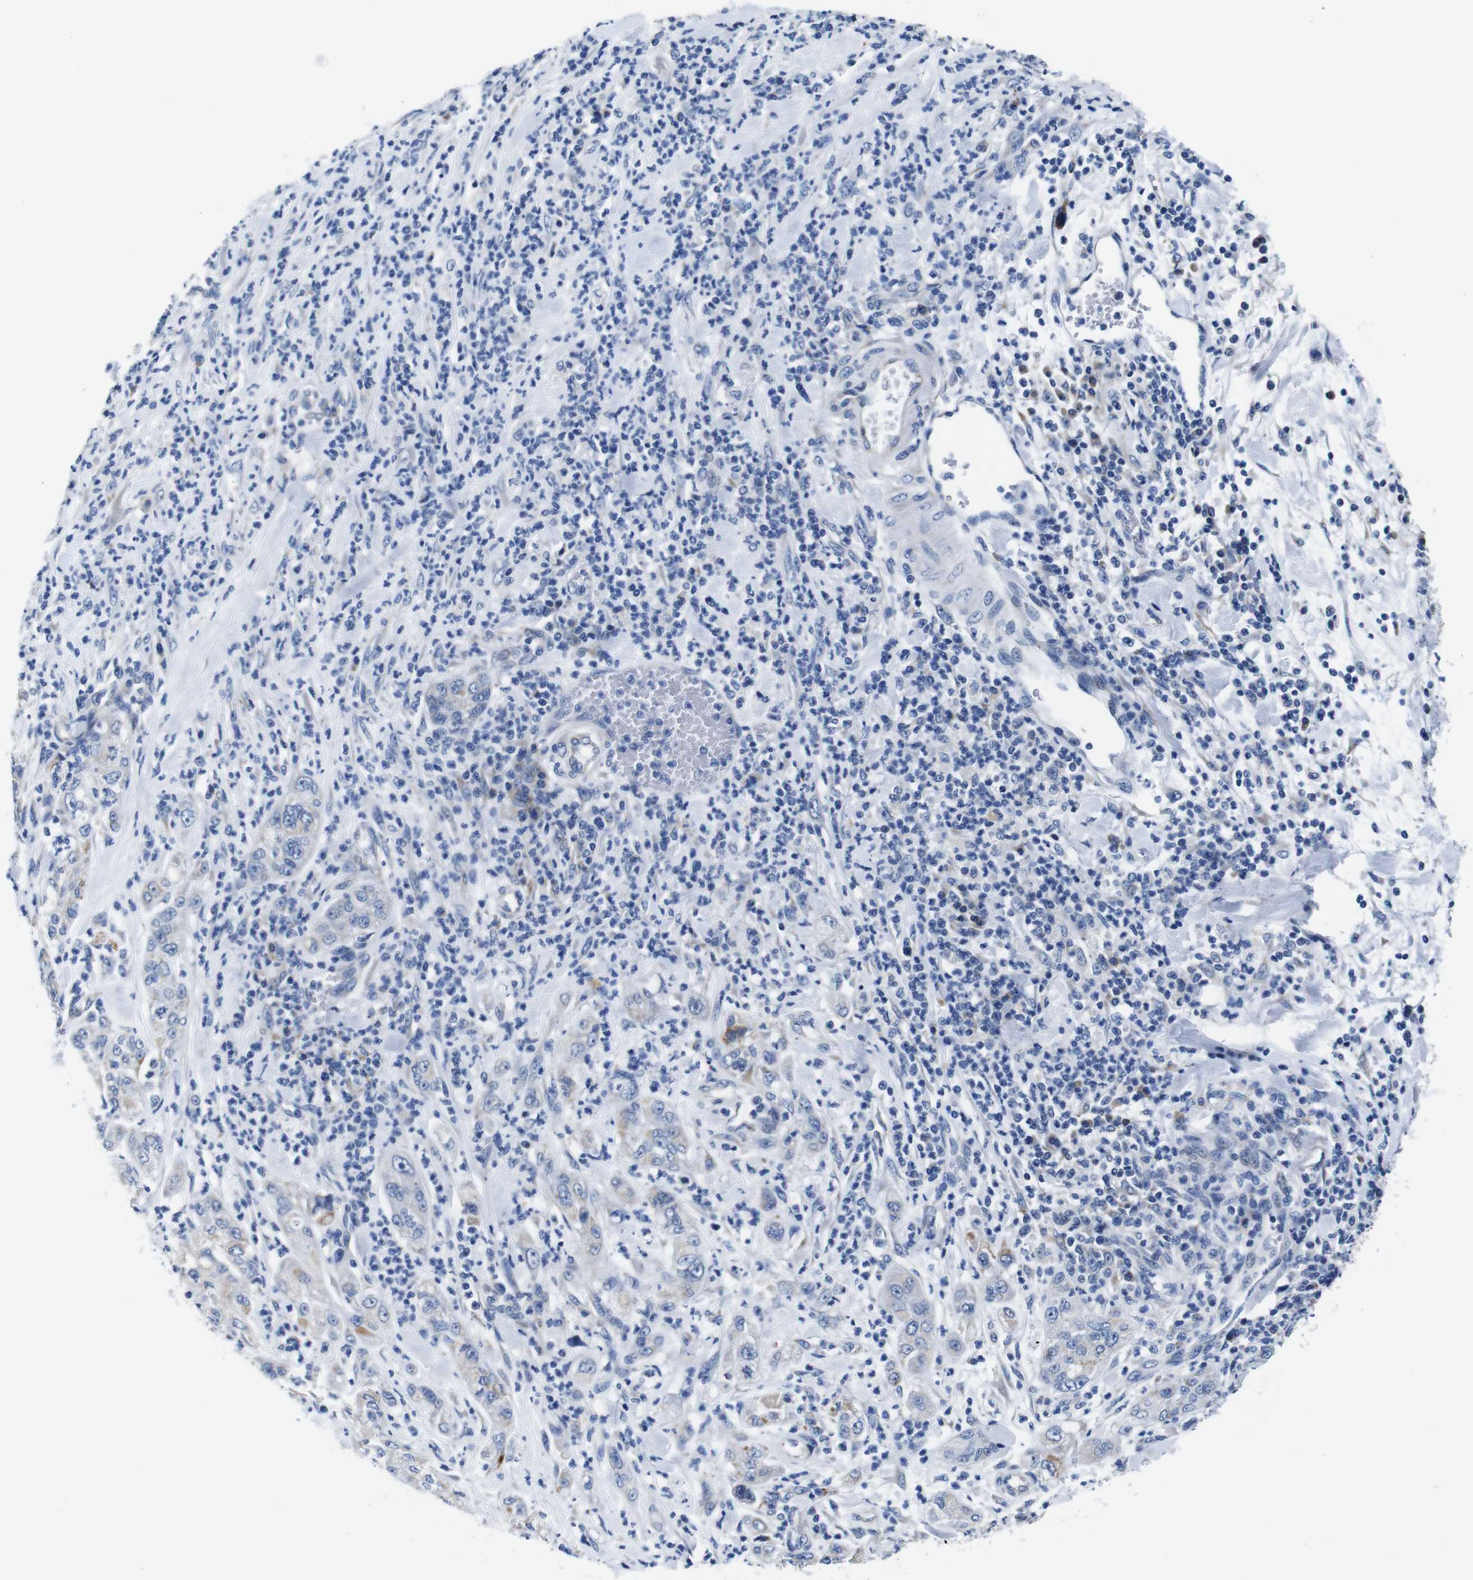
{"staining": {"intensity": "negative", "quantity": "none", "location": "none"}, "tissue": "pancreatic cancer", "cell_type": "Tumor cells", "image_type": "cancer", "snomed": [{"axis": "morphology", "description": "Adenocarcinoma, NOS"}, {"axis": "topography", "description": "Pancreas"}], "caption": "Pancreatic adenocarcinoma stained for a protein using immunohistochemistry (IHC) exhibits no positivity tumor cells.", "gene": "SNX19", "patient": {"sex": "female", "age": 78}}